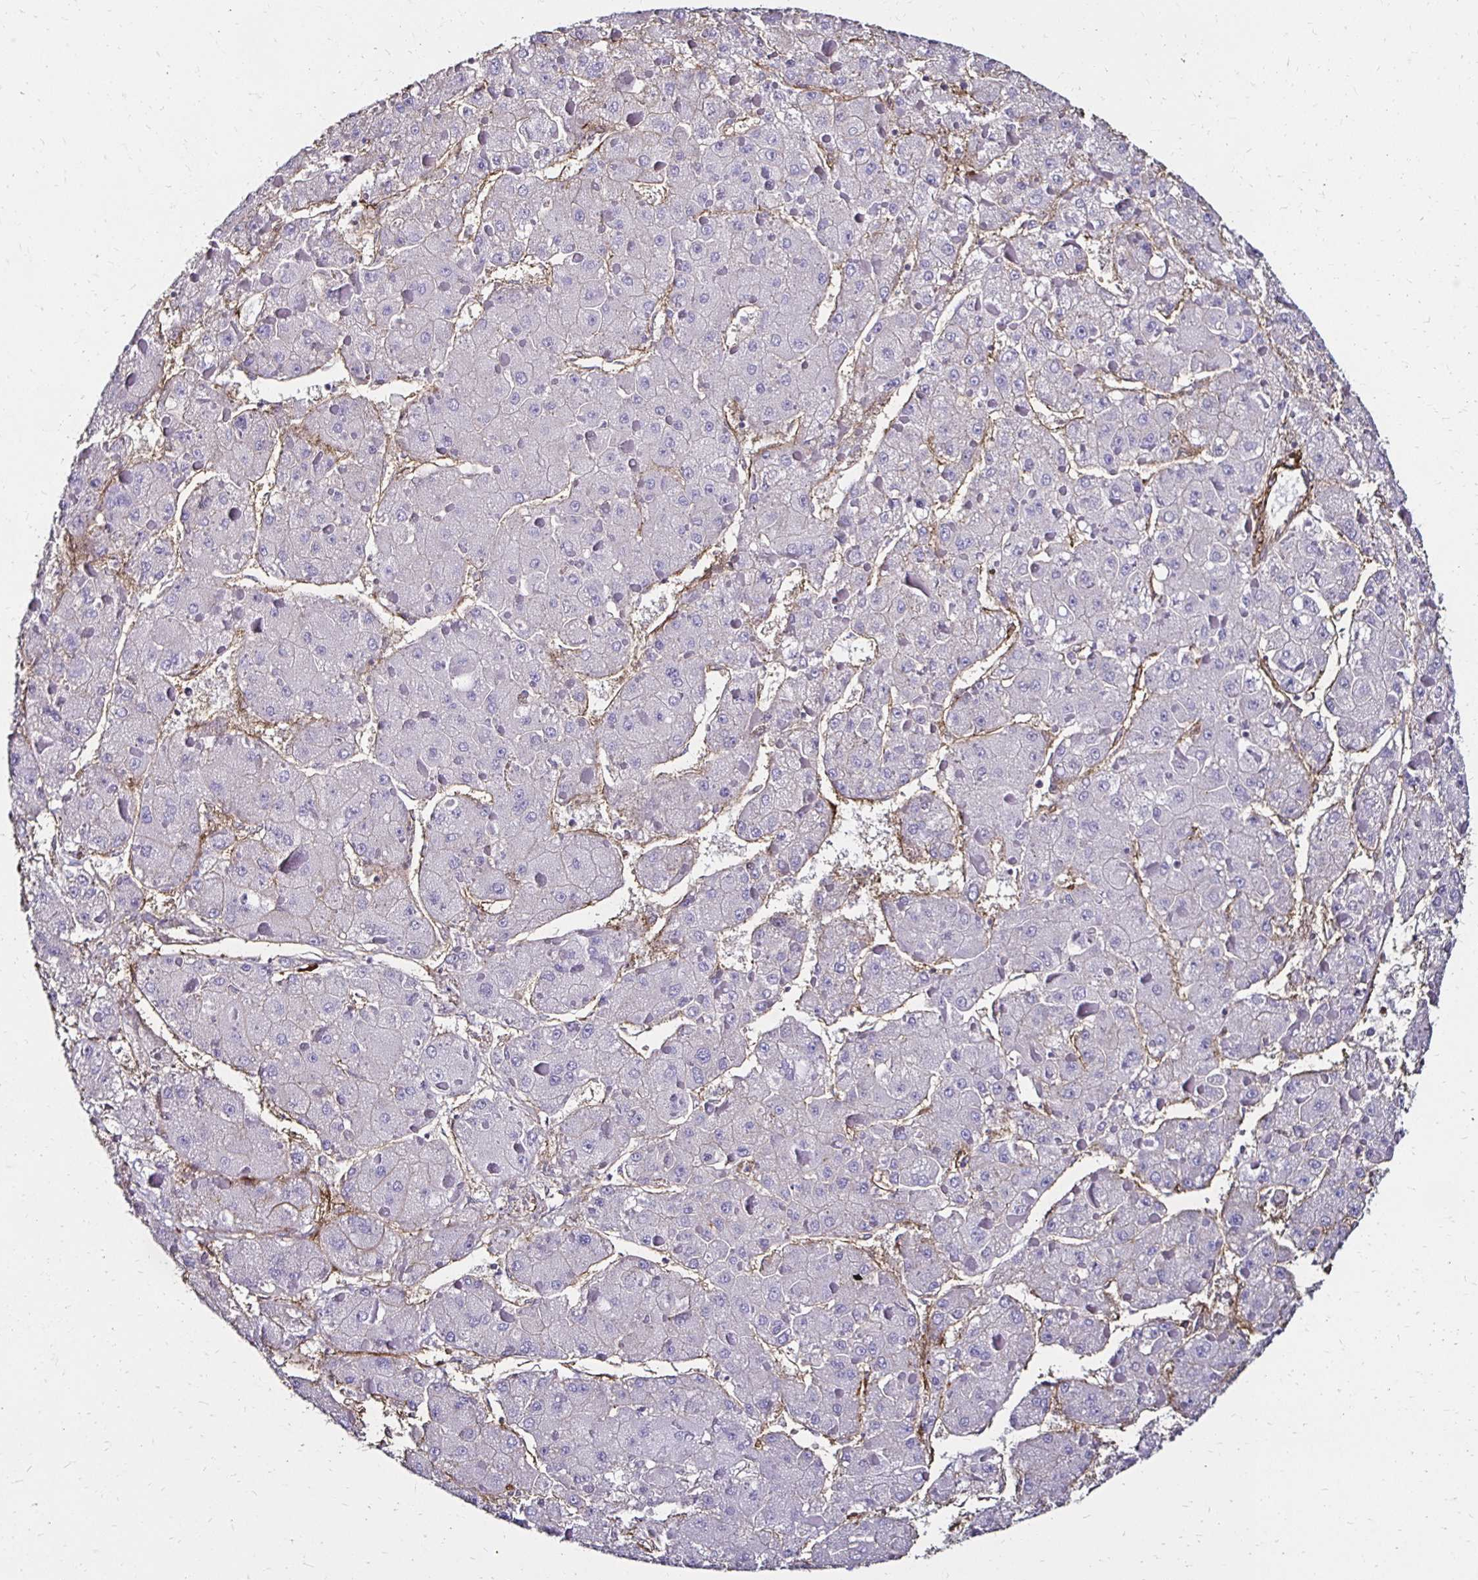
{"staining": {"intensity": "negative", "quantity": "none", "location": "none"}, "tissue": "liver cancer", "cell_type": "Tumor cells", "image_type": "cancer", "snomed": [{"axis": "morphology", "description": "Carcinoma, Hepatocellular, NOS"}, {"axis": "topography", "description": "Liver"}], "caption": "Liver cancer stained for a protein using IHC exhibits no staining tumor cells.", "gene": "ITGB1", "patient": {"sex": "female", "age": 73}}